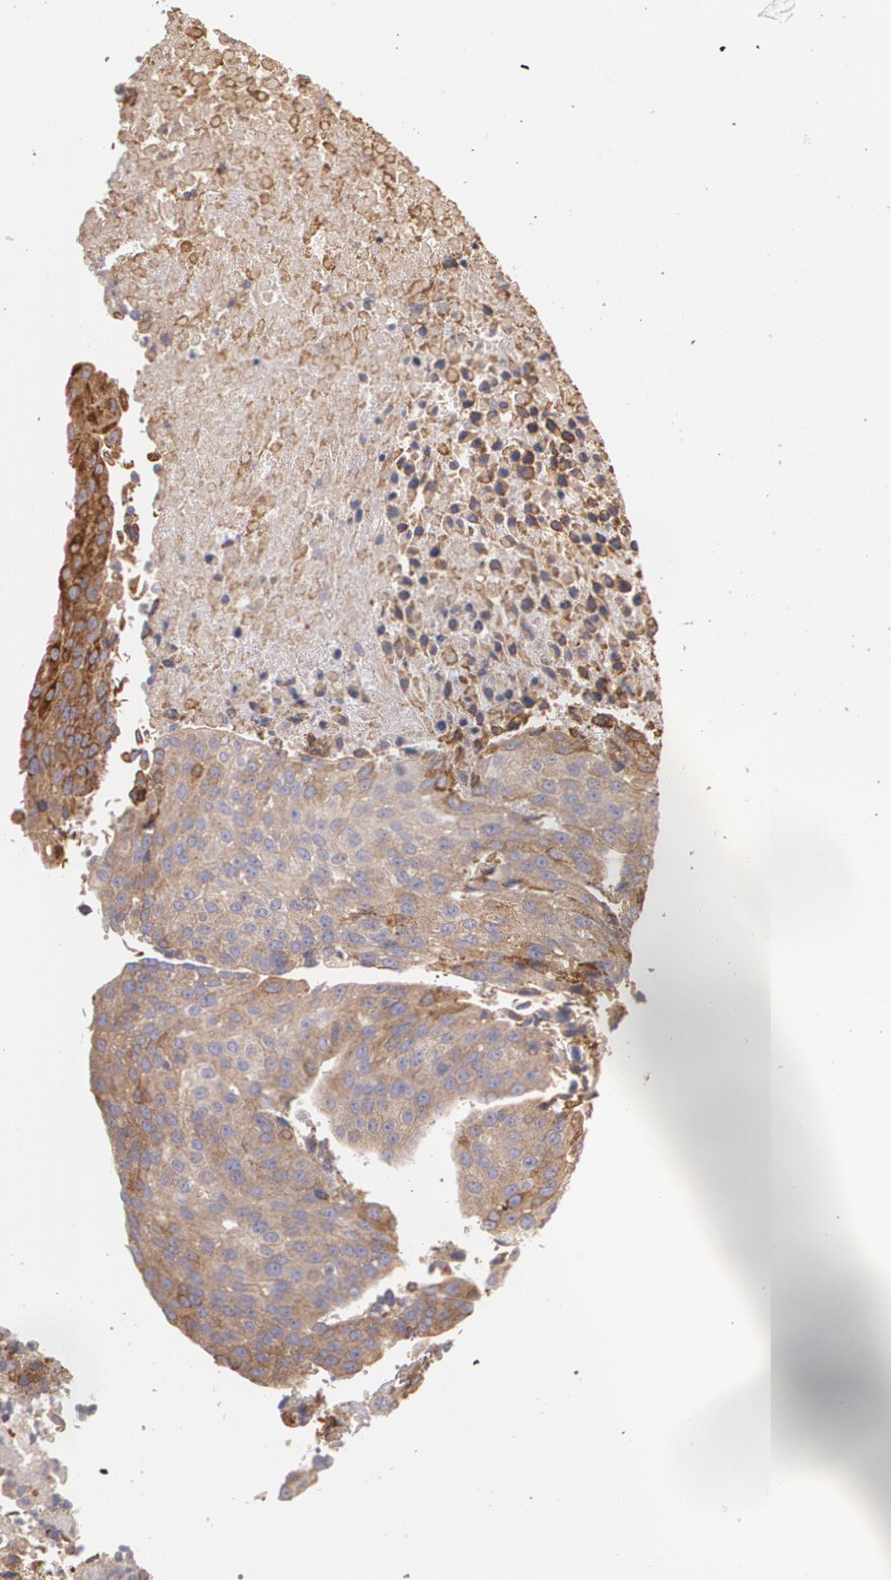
{"staining": {"intensity": "moderate", "quantity": ">75%", "location": "cytoplasmic/membranous"}, "tissue": "urothelial cancer", "cell_type": "Tumor cells", "image_type": "cancer", "snomed": [{"axis": "morphology", "description": "Urothelial carcinoma, High grade"}, {"axis": "topography", "description": "Urinary bladder"}], "caption": "DAB immunohistochemical staining of urothelial cancer reveals moderate cytoplasmic/membranous protein positivity in approximately >75% of tumor cells. (brown staining indicates protein expression, while blue staining denotes nuclei).", "gene": "ECE1", "patient": {"sex": "female", "age": 85}}